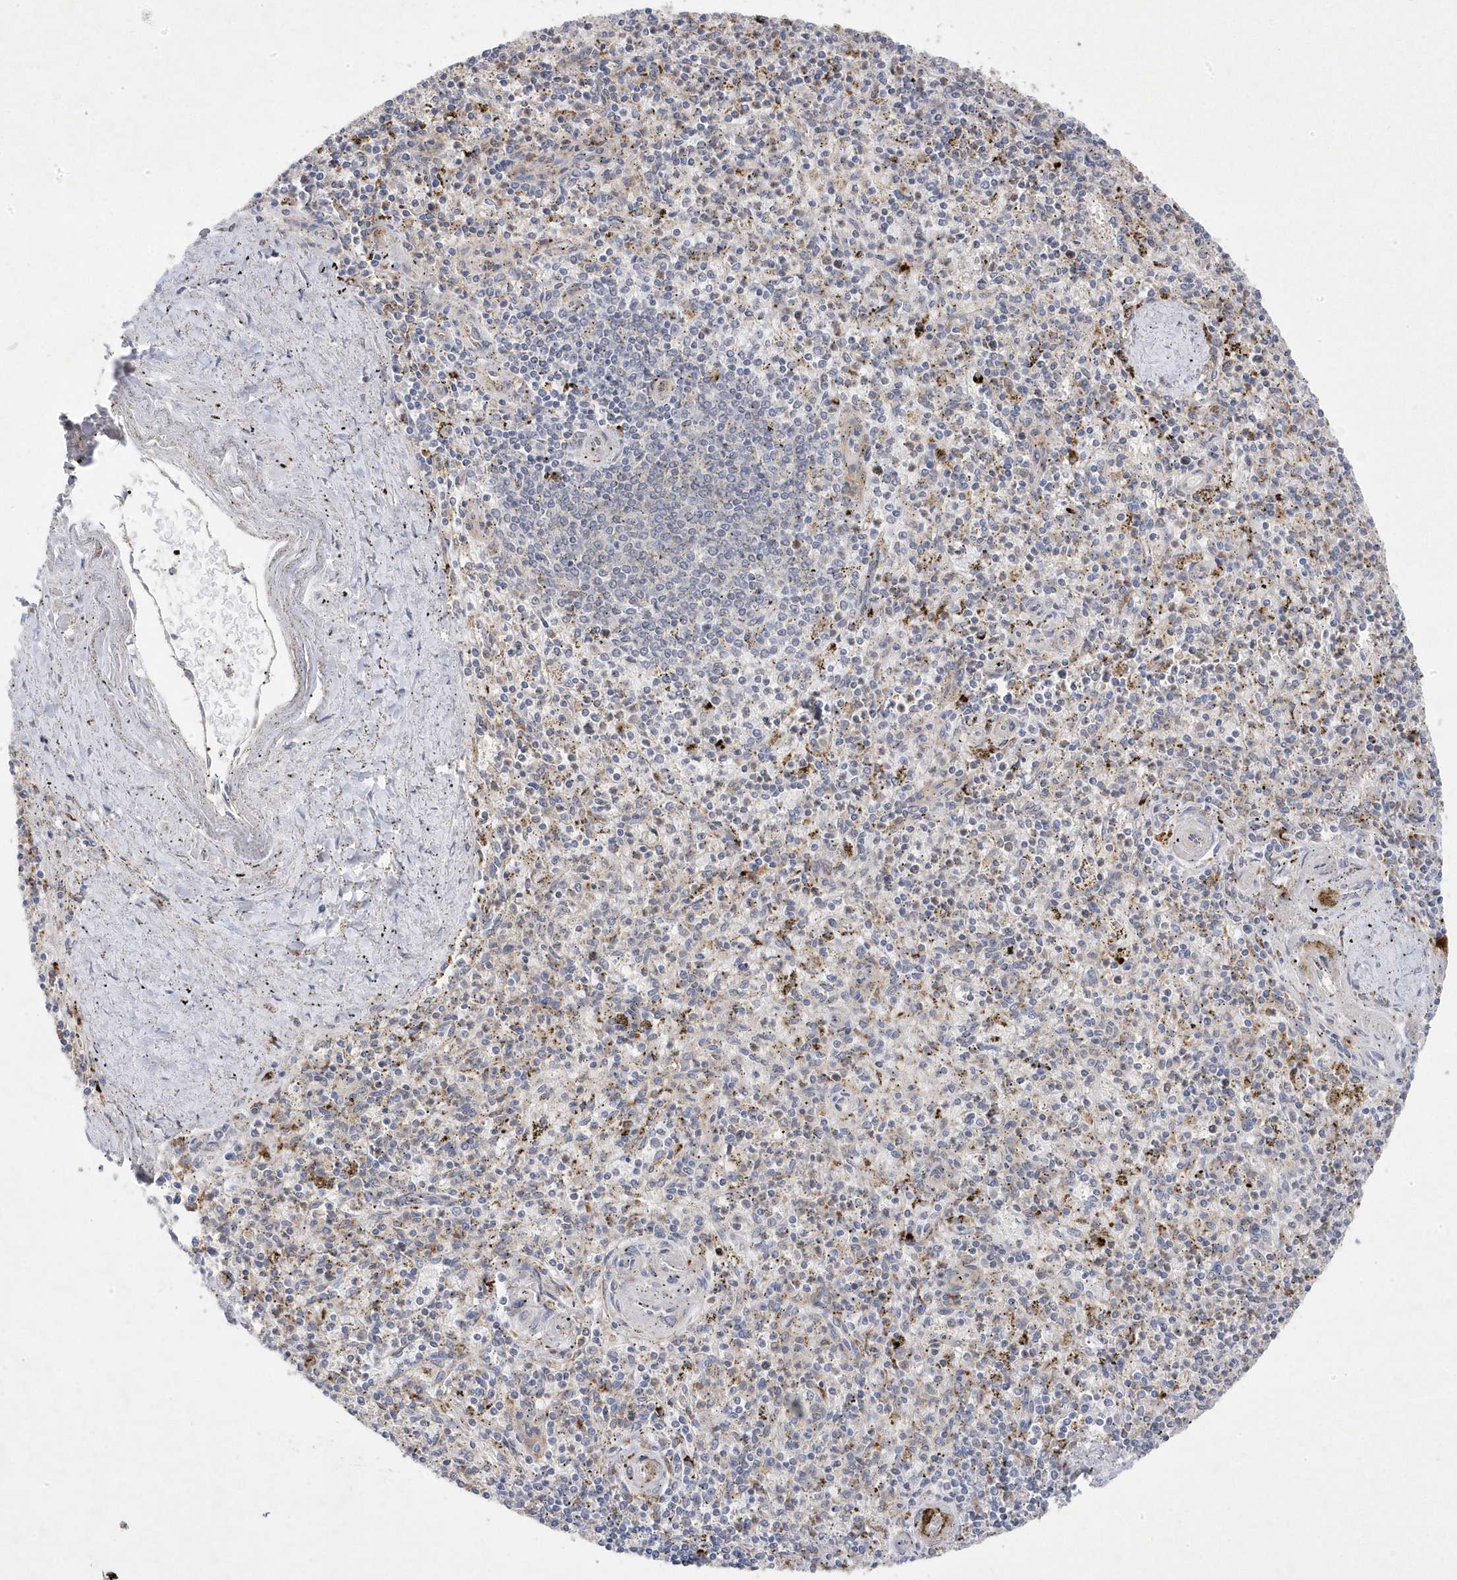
{"staining": {"intensity": "negative", "quantity": "none", "location": "none"}, "tissue": "spleen", "cell_type": "Cells in red pulp", "image_type": "normal", "snomed": [{"axis": "morphology", "description": "Normal tissue, NOS"}, {"axis": "topography", "description": "Spleen"}], "caption": "This is an IHC photomicrograph of unremarkable spleen. There is no staining in cells in red pulp.", "gene": "ANAPC1", "patient": {"sex": "male", "age": 72}}